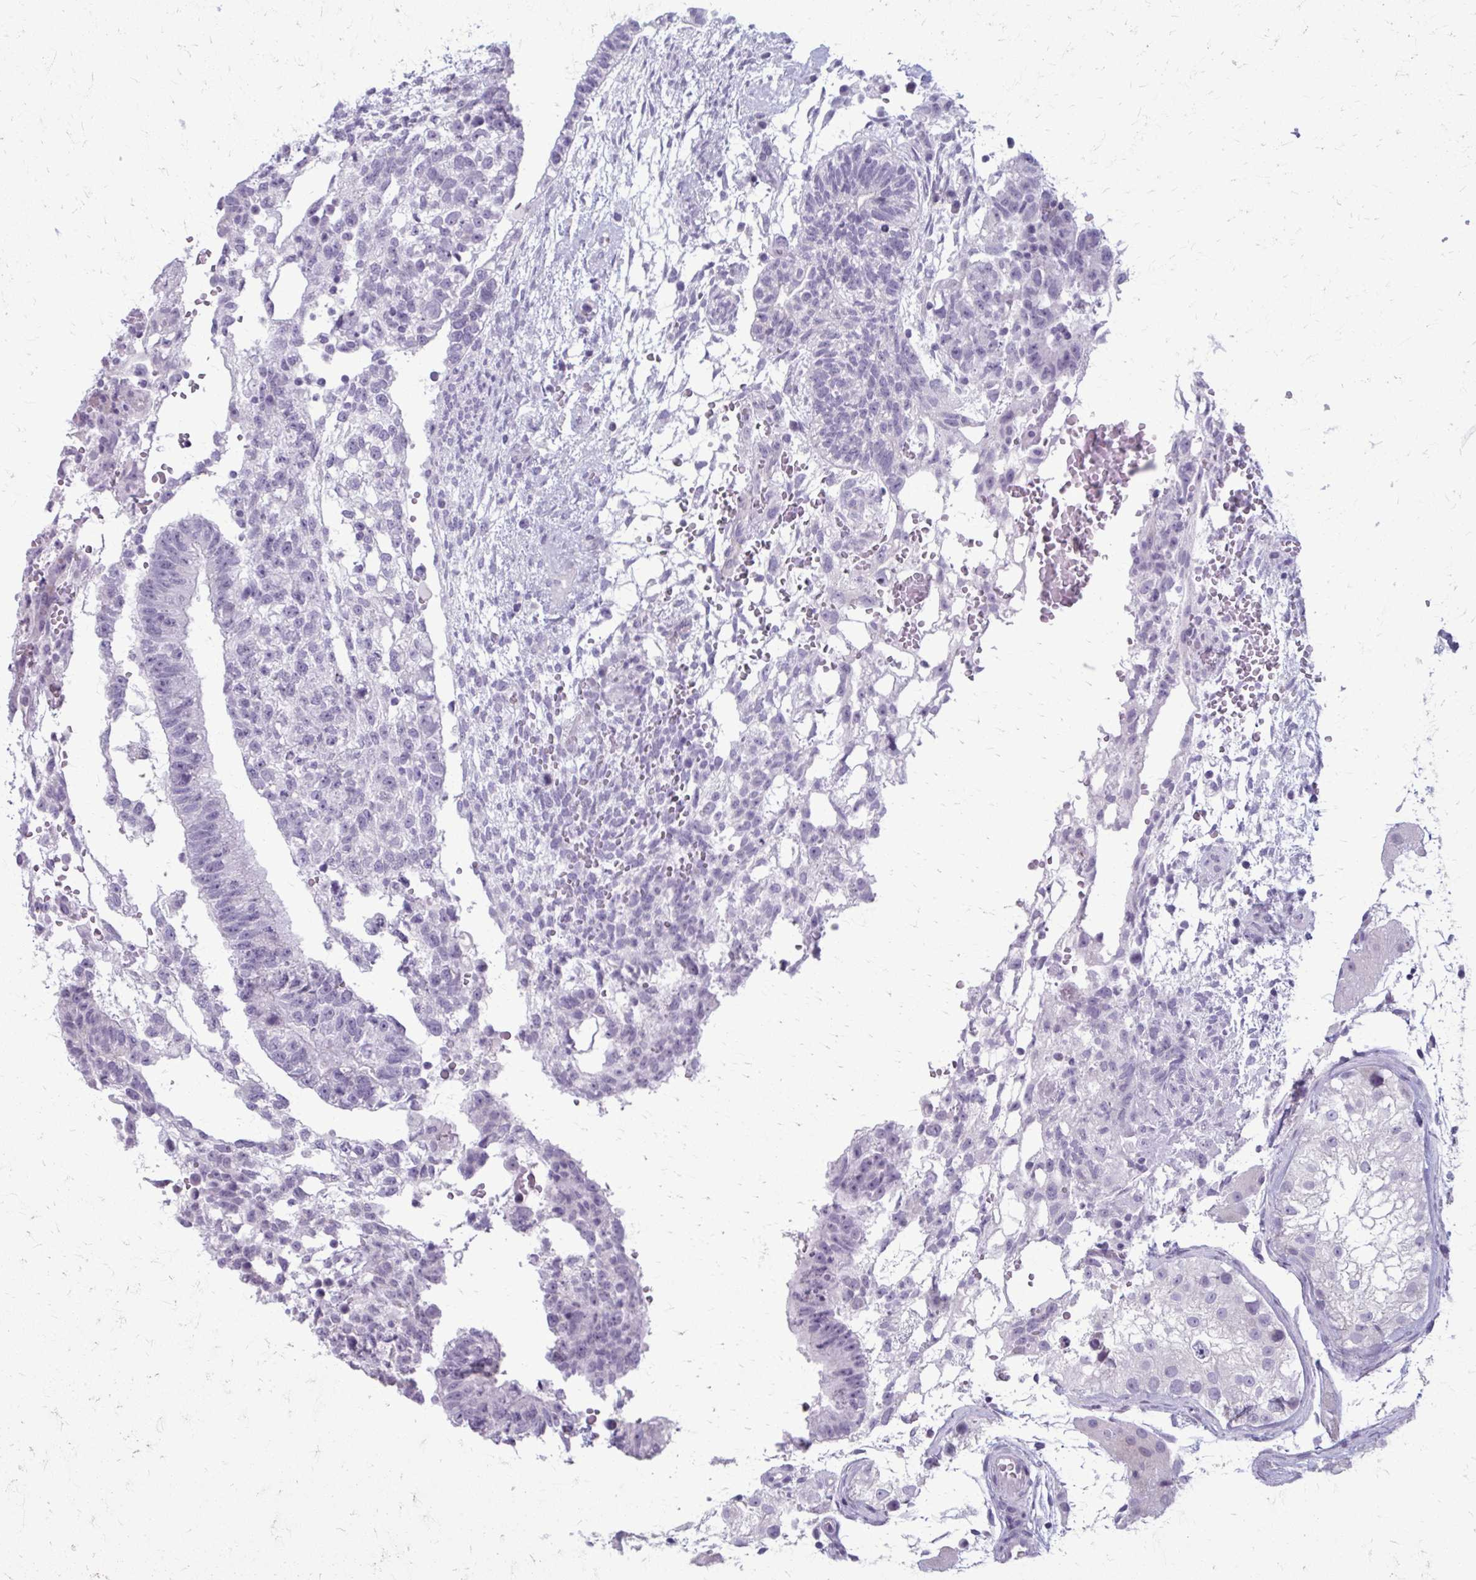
{"staining": {"intensity": "negative", "quantity": "none", "location": "none"}, "tissue": "testis cancer", "cell_type": "Tumor cells", "image_type": "cancer", "snomed": [{"axis": "morphology", "description": "Normal tissue, NOS"}, {"axis": "morphology", "description": "Carcinoma, Embryonal, NOS"}, {"axis": "topography", "description": "Testis"}], "caption": "Tumor cells show no significant expression in testis cancer (embryonal carcinoma).", "gene": "CASQ2", "patient": {"sex": "male", "age": 32}}